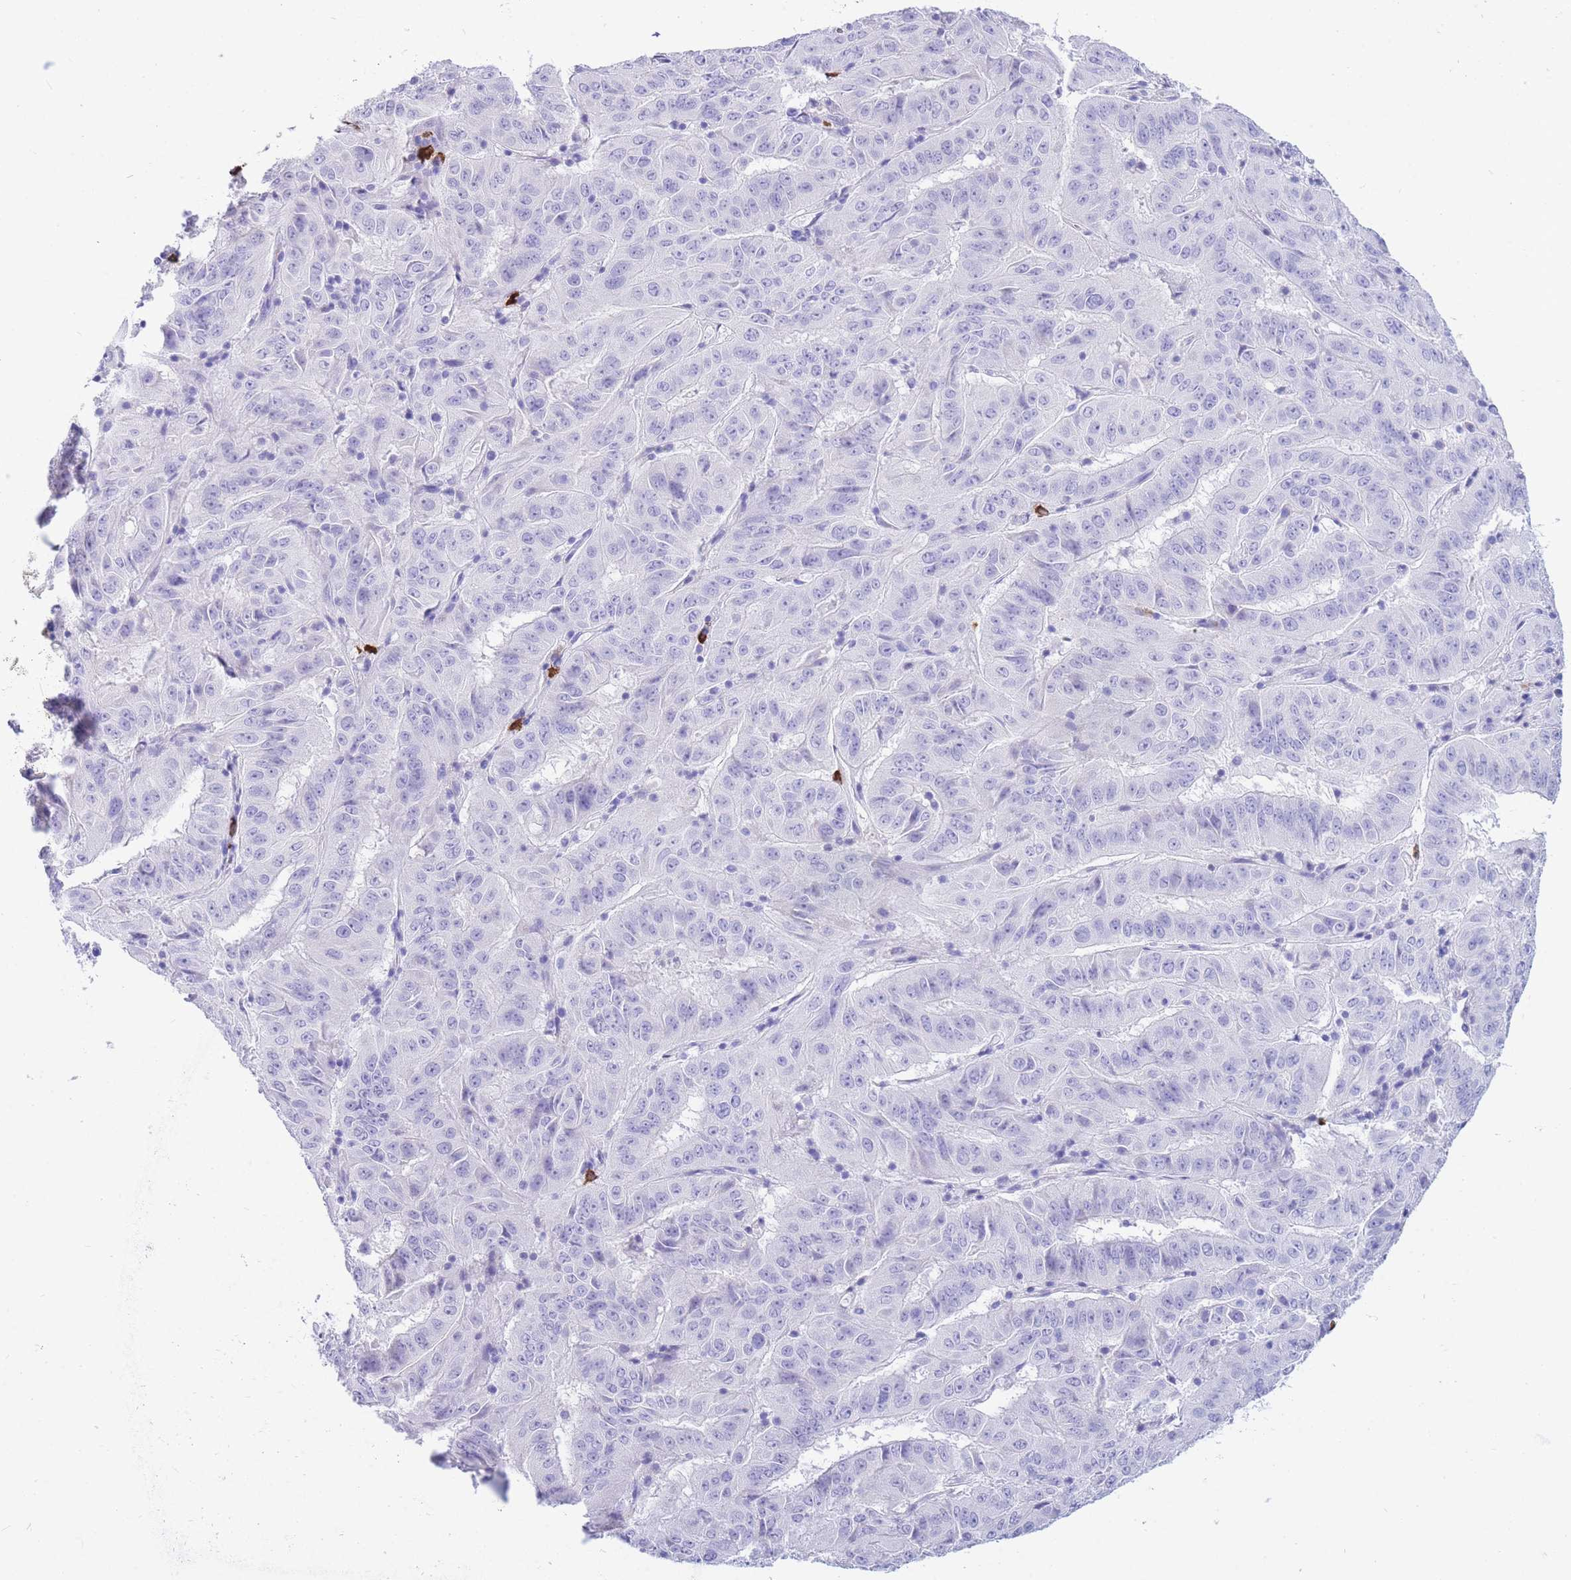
{"staining": {"intensity": "negative", "quantity": "none", "location": "none"}, "tissue": "pancreatic cancer", "cell_type": "Tumor cells", "image_type": "cancer", "snomed": [{"axis": "morphology", "description": "Adenocarcinoma, NOS"}, {"axis": "topography", "description": "Pancreas"}], "caption": "Tumor cells show no significant expression in pancreatic cancer (adenocarcinoma).", "gene": "ZFP62", "patient": {"sex": "male", "age": 63}}